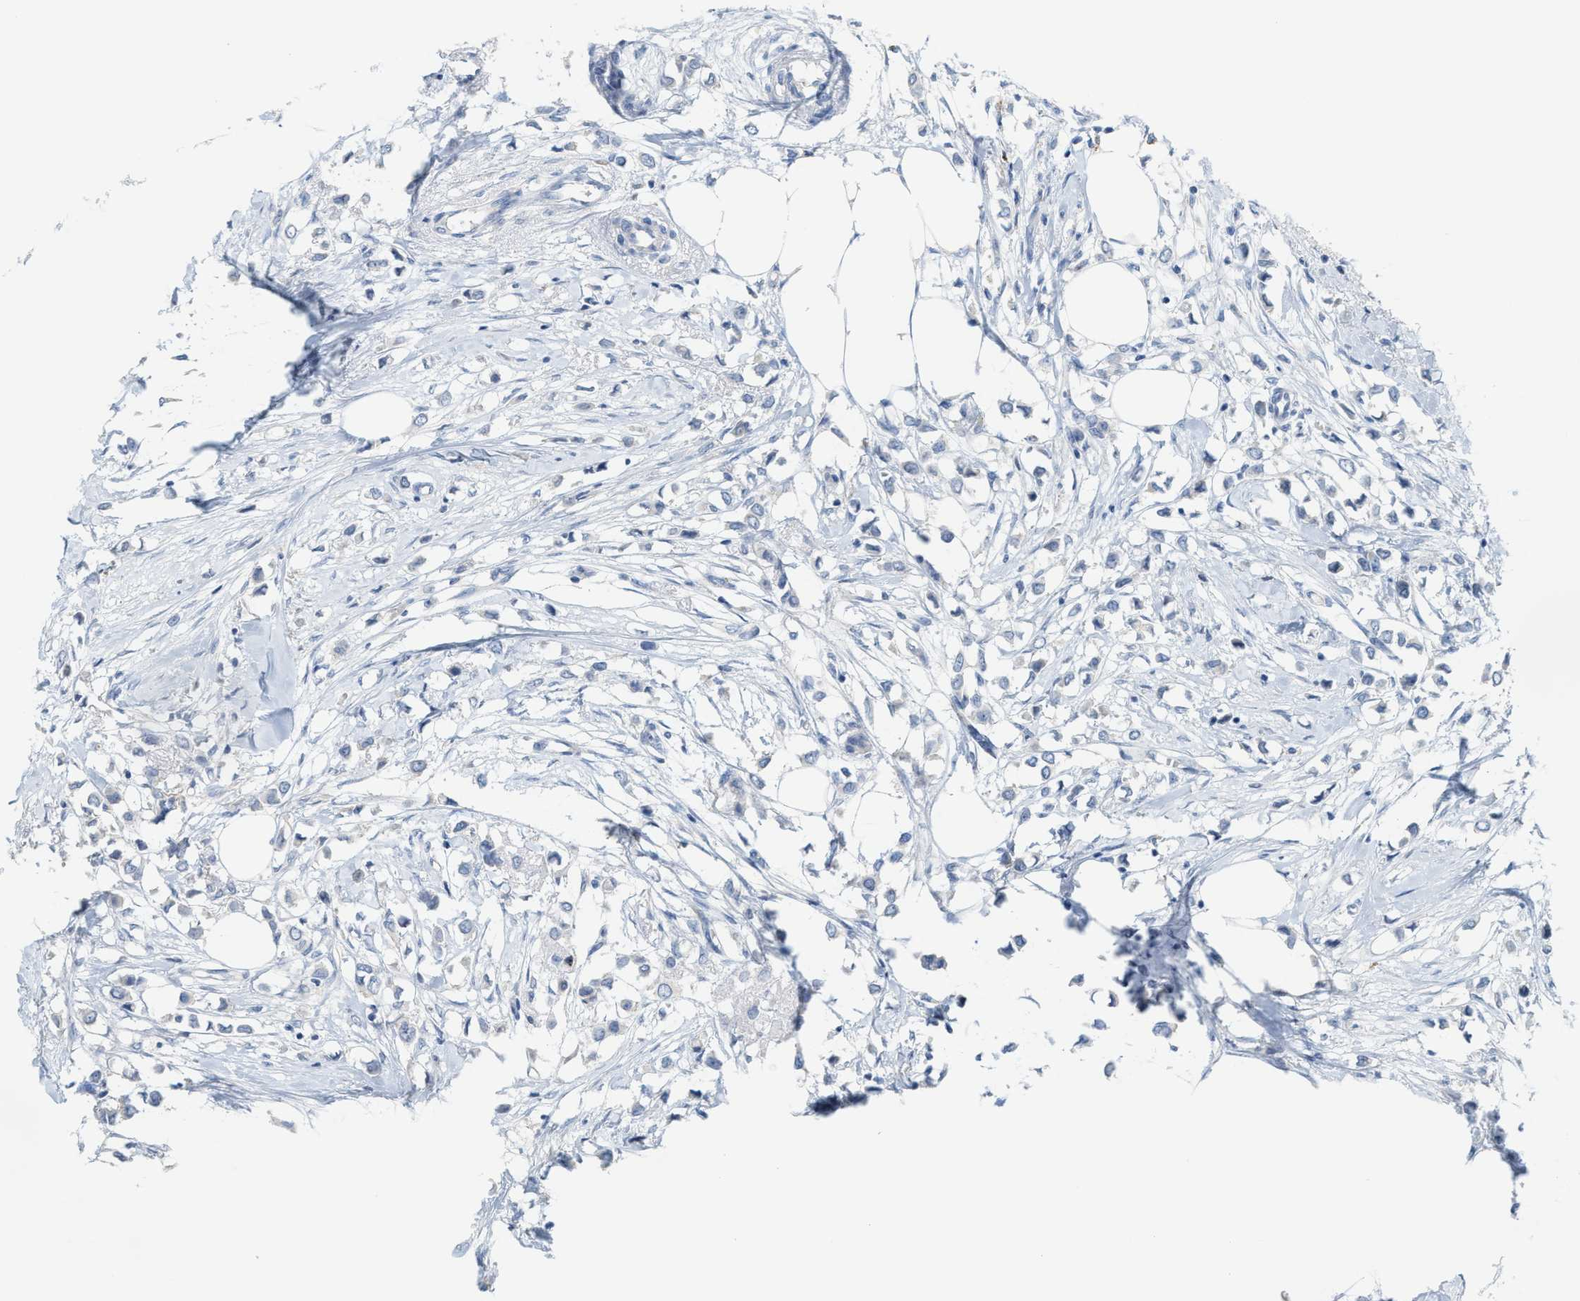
{"staining": {"intensity": "negative", "quantity": "none", "location": "none"}, "tissue": "breast cancer", "cell_type": "Tumor cells", "image_type": "cancer", "snomed": [{"axis": "morphology", "description": "Lobular carcinoma"}, {"axis": "topography", "description": "Breast"}], "caption": "Tumor cells are negative for brown protein staining in breast cancer (lobular carcinoma).", "gene": "KLHDC10", "patient": {"sex": "female", "age": 51}}